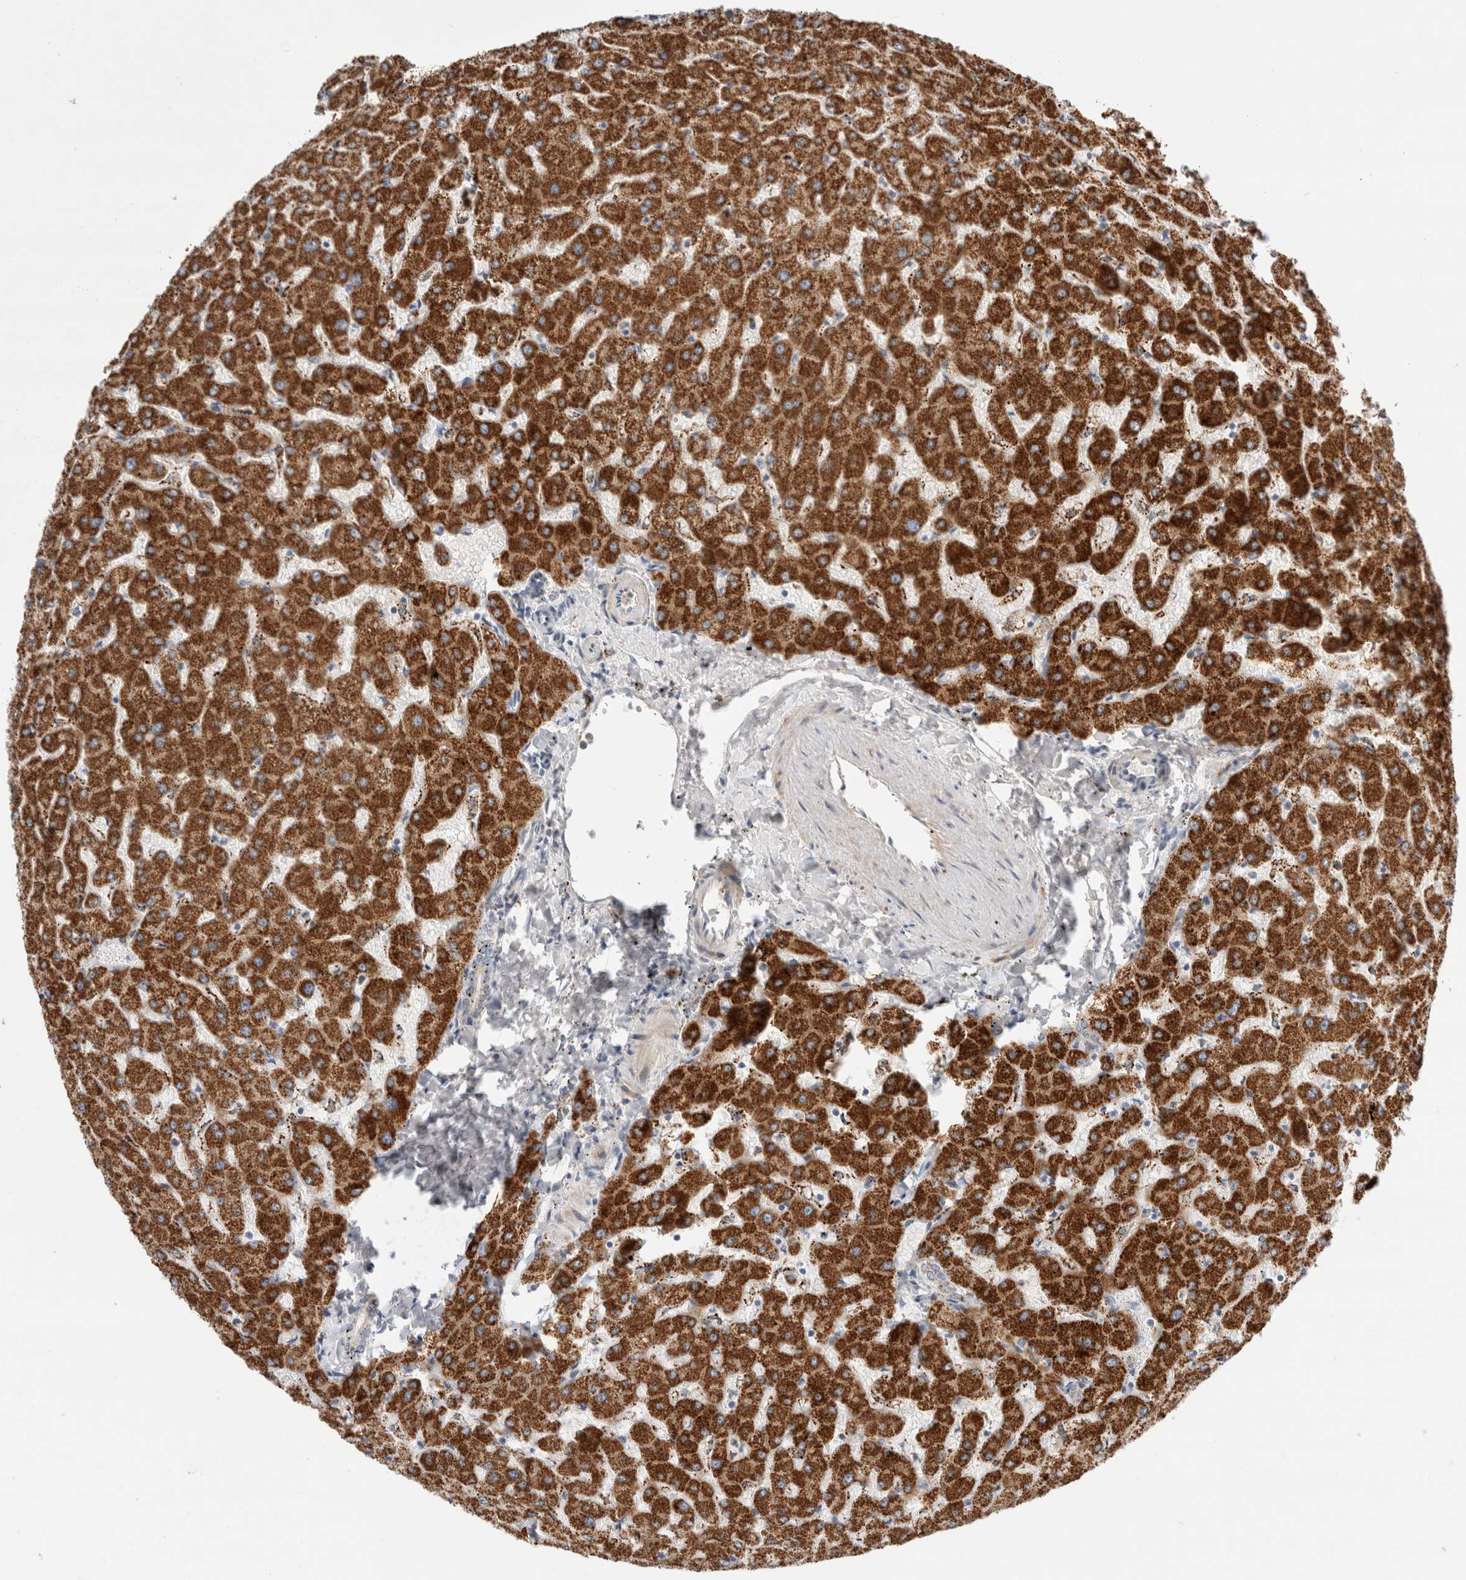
{"staining": {"intensity": "weak", "quantity": "<25%", "location": "cytoplasmic/membranous"}, "tissue": "liver", "cell_type": "Cholangiocytes", "image_type": "normal", "snomed": [{"axis": "morphology", "description": "Normal tissue, NOS"}, {"axis": "topography", "description": "Liver"}], "caption": "Immunohistochemistry image of normal human liver stained for a protein (brown), which displays no positivity in cholangiocytes.", "gene": "ECHDC2", "patient": {"sex": "female", "age": 63}}